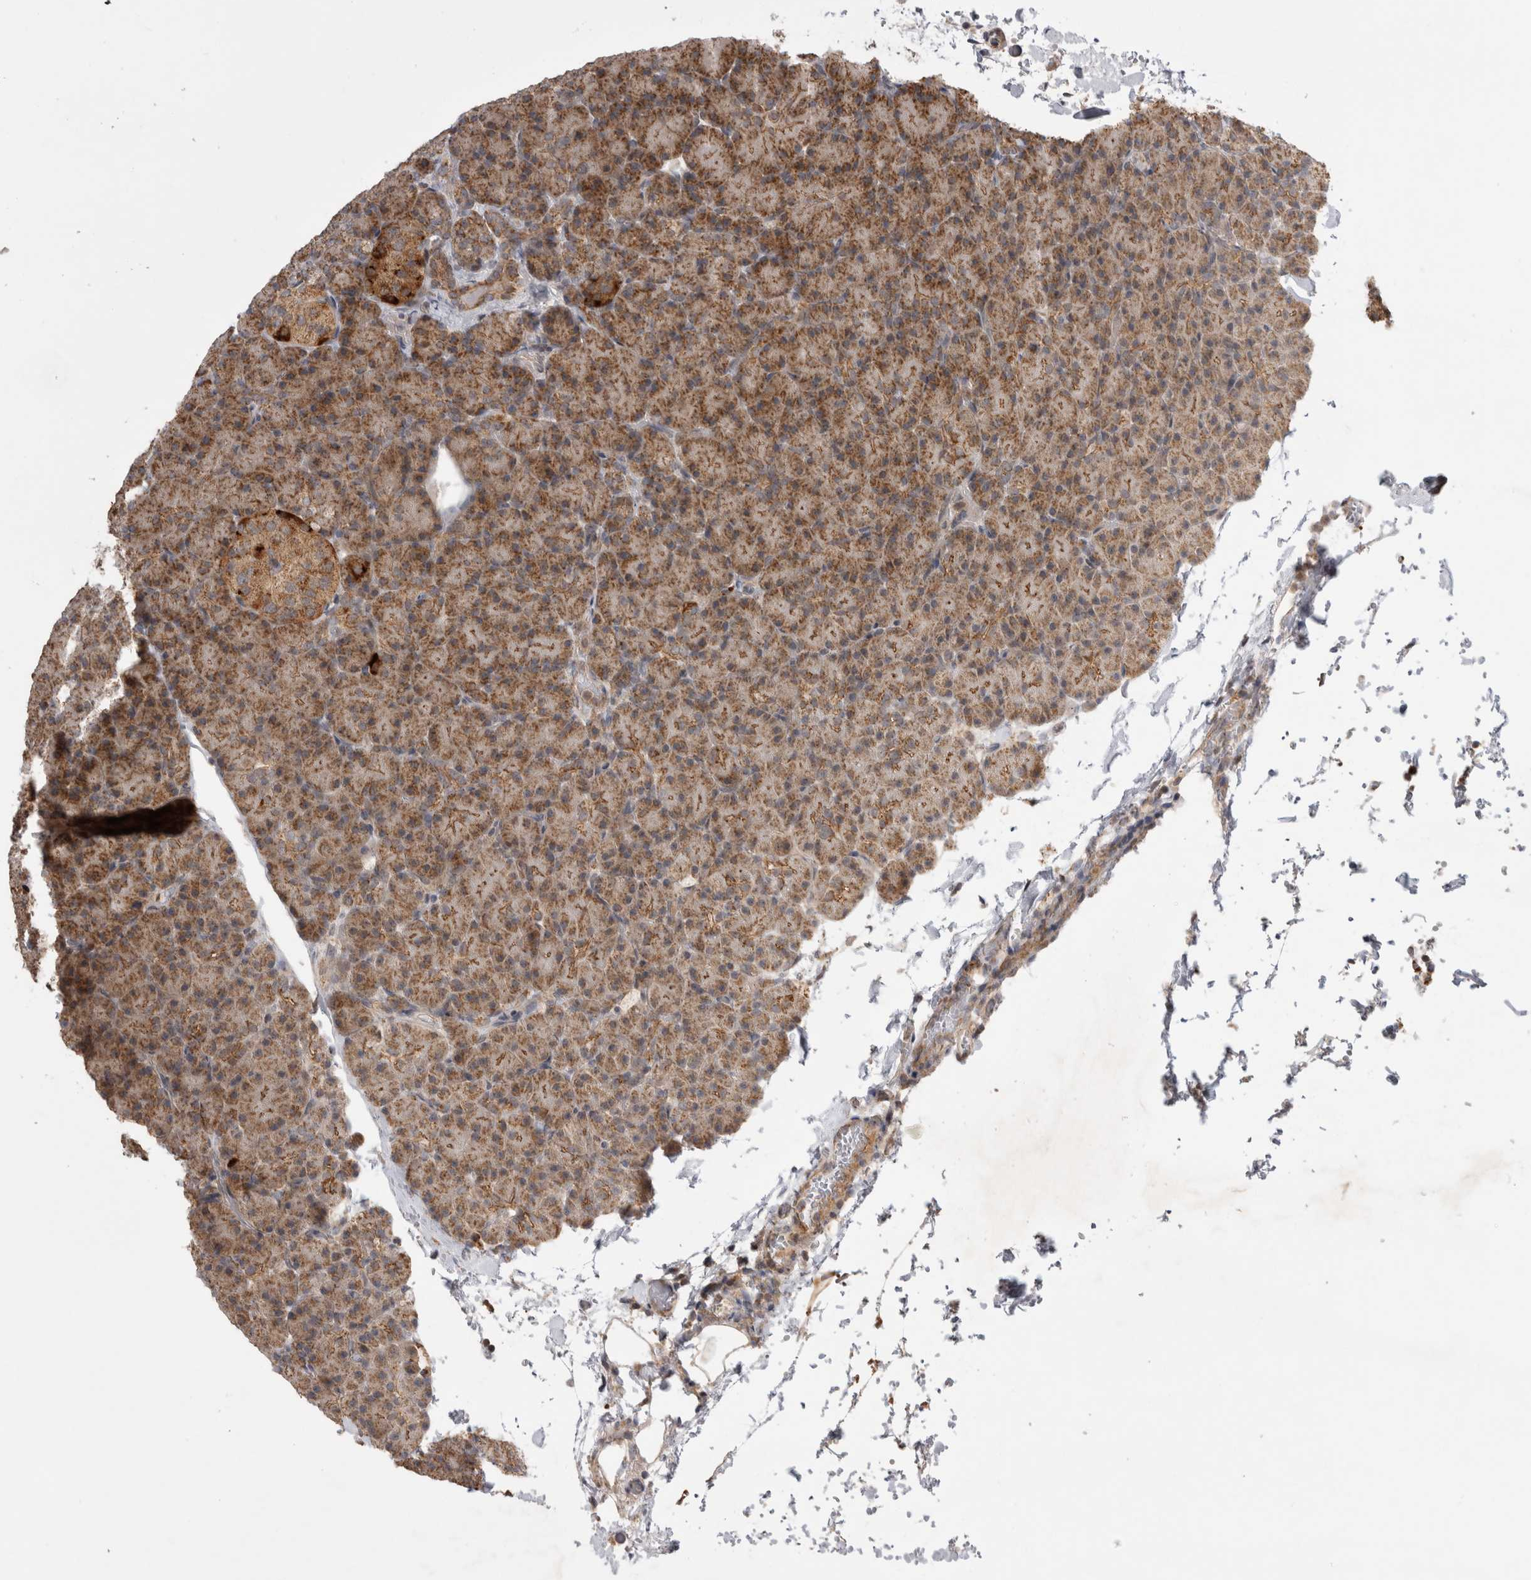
{"staining": {"intensity": "moderate", "quantity": ">75%", "location": "cytoplasmic/membranous"}, "tissue": "pancreas", "cell_type": "Exocrine glandular cells", "image_type": "normal", "snomed": [{"axis": "morphology", "description": "Normal tissue, NOS"}, {"axis": "topography", "description": "Pancreas"}], "caption": "Pancreas stained for a protein (brown) demonstrates moderate cytoplasmic/membranous positive staining in about >75% of exocrine glandular cells.", "gene": "KCNIP1", "patient": {"sex": "female", "age": 43}}